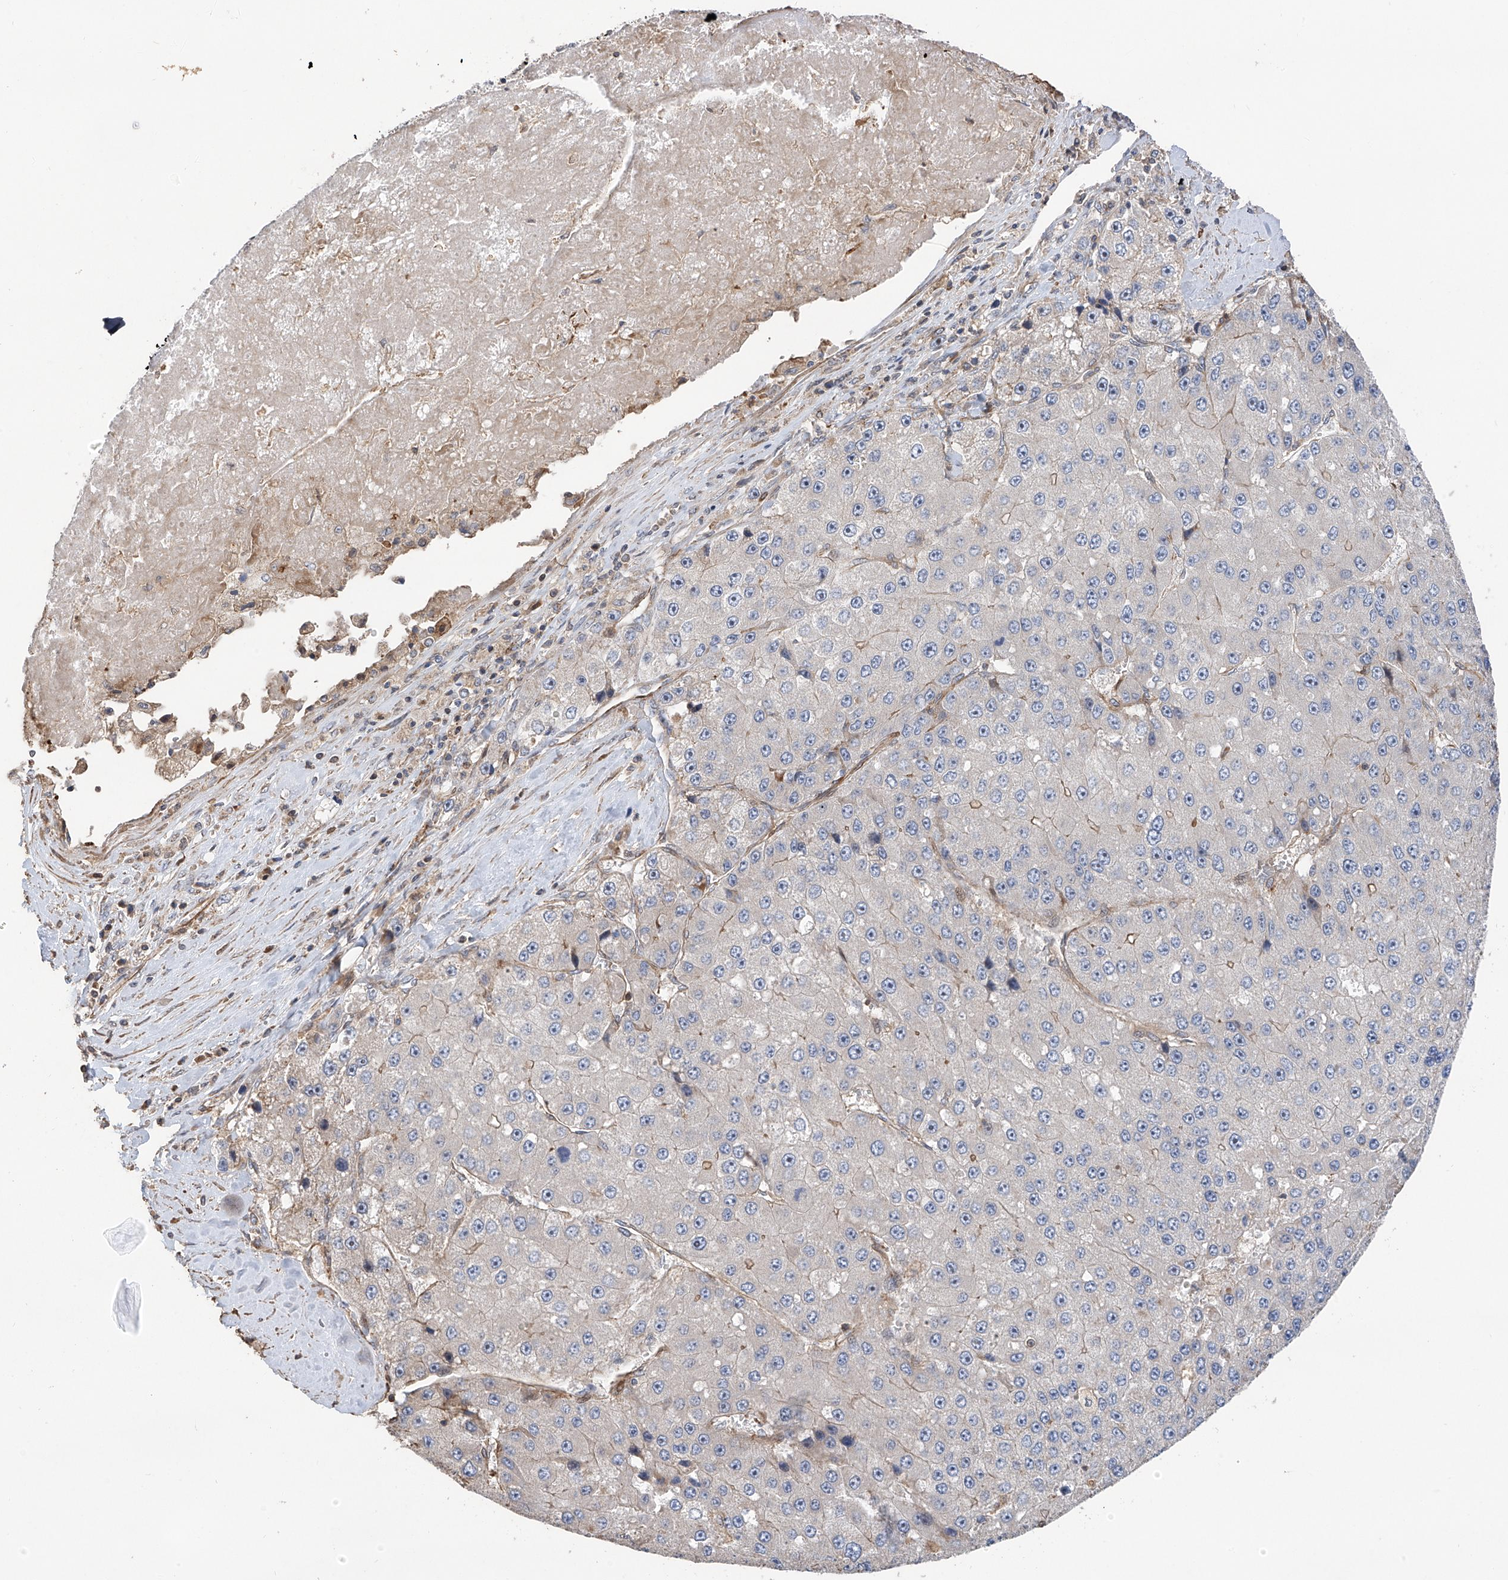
{"staining": {"intensity": "negative", "quantity": "none", "location": "none"}, "tissue": "liver cancer", "cell_type": "Tumor cells", "image_type": "cancer", "snomed": [{"axis": "morphology", "description": "Carcinoma, Hepatocellular, NOS"}, {"axis": "topography", "description": "Liver"}], "caption": "This is a photomicrograph of IHC staining of liver hepatocellular carcinoma, which shows no staining in tumor cells.", "gene": "SLC43A3", "patient": {"sex": "female", "age": 73}}